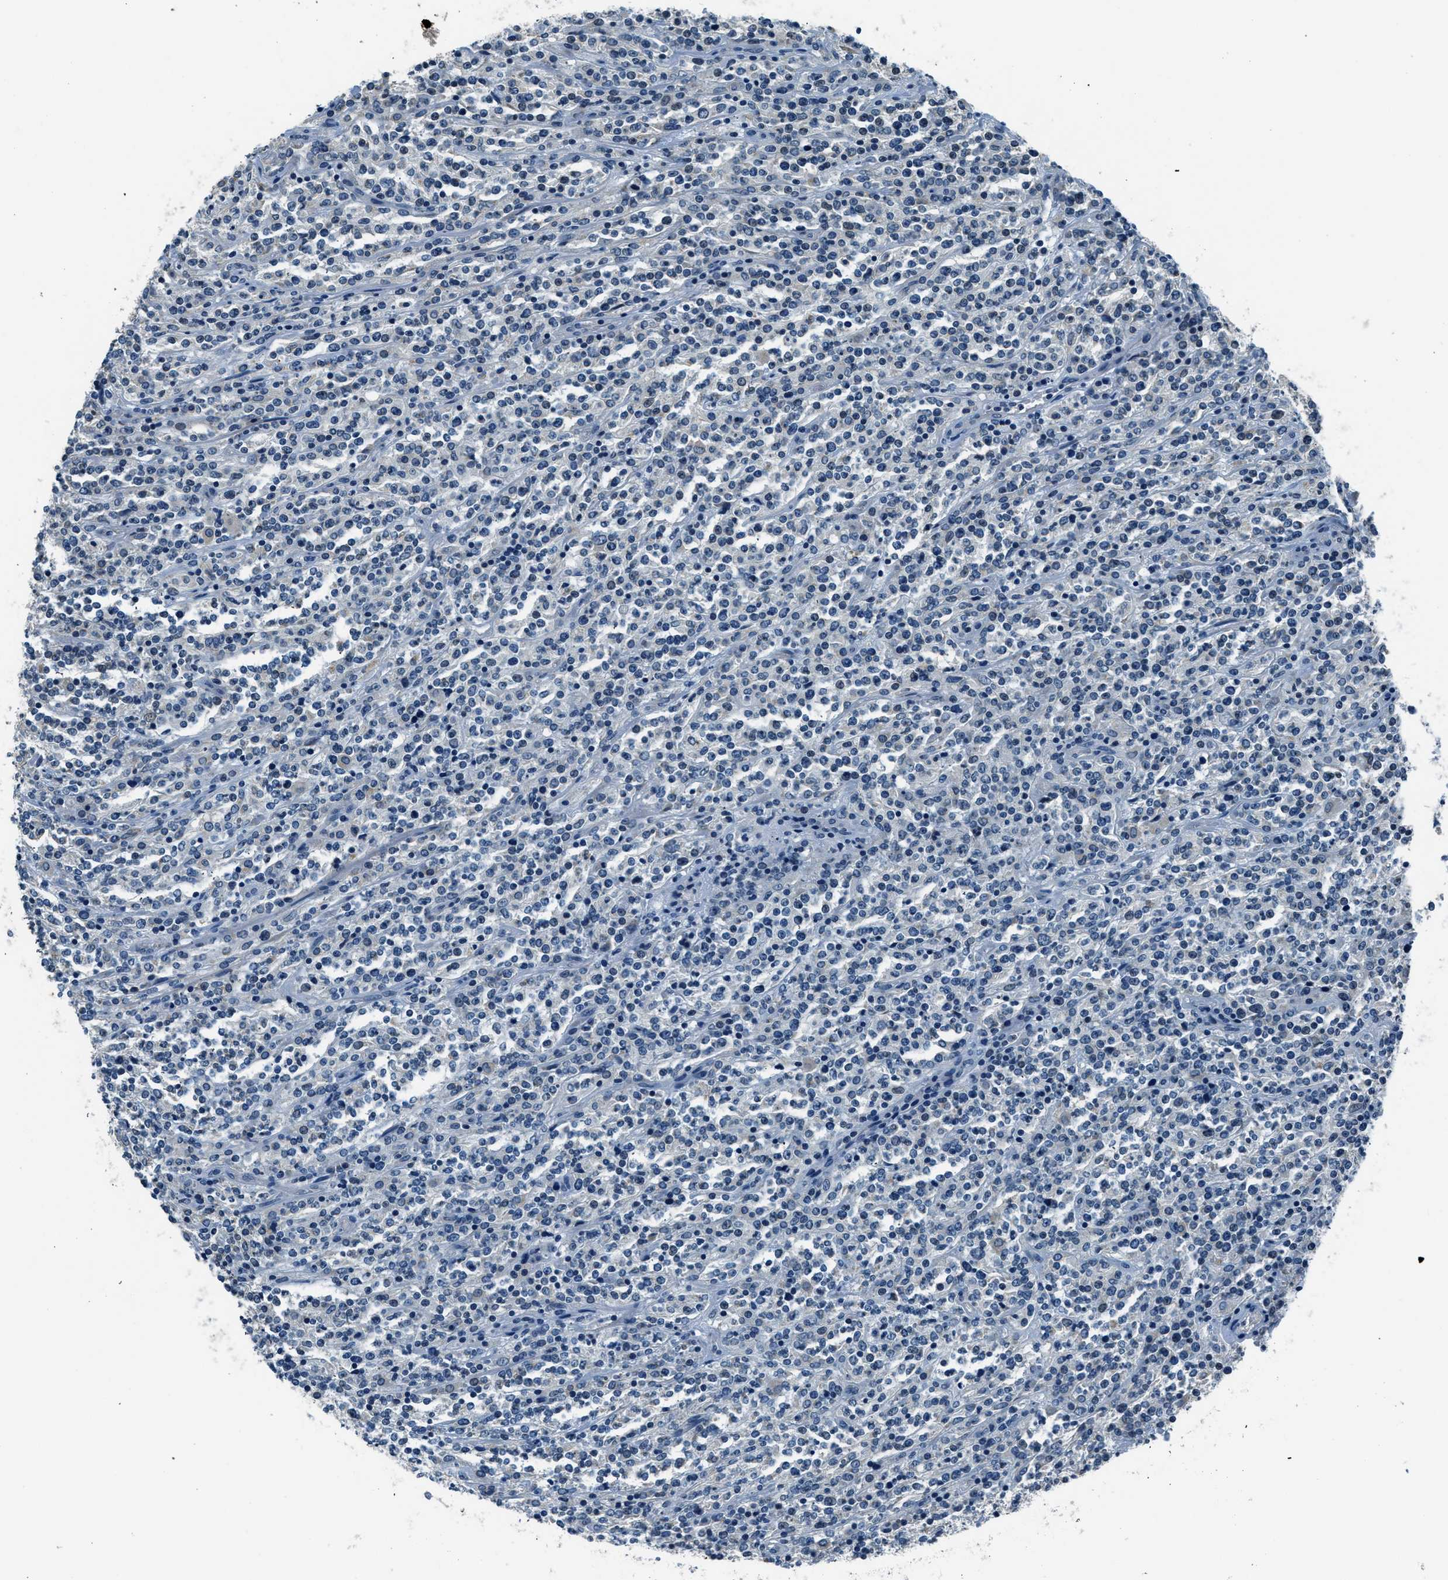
{"staining": {"intensity": "negative", "quantity": "none", "location": "none"}, "tissue": "lymphoma", "cell_type": "Tumor cells", "image_type": "cancer", "snomed": [{"axis": "morphology", "description": "Malignant lymphoma, non-Hodgkin's type, High grade"}, {"axis": "topography", "description": "Soft tissue"}], "caption": "IHC histopathology image of human high-grade malignant lymphoma, non-Hodgkin's type stained for a protein (brown), which demonstrates no expression in tumor cells. The staining was performed using DAB to visualize the protein expression in brown, while the nuclei were stained in blue with hematoxylin (Magnification: 20x).", "gene": "NME8", "patient": {"sex": "male", "age": 18}}